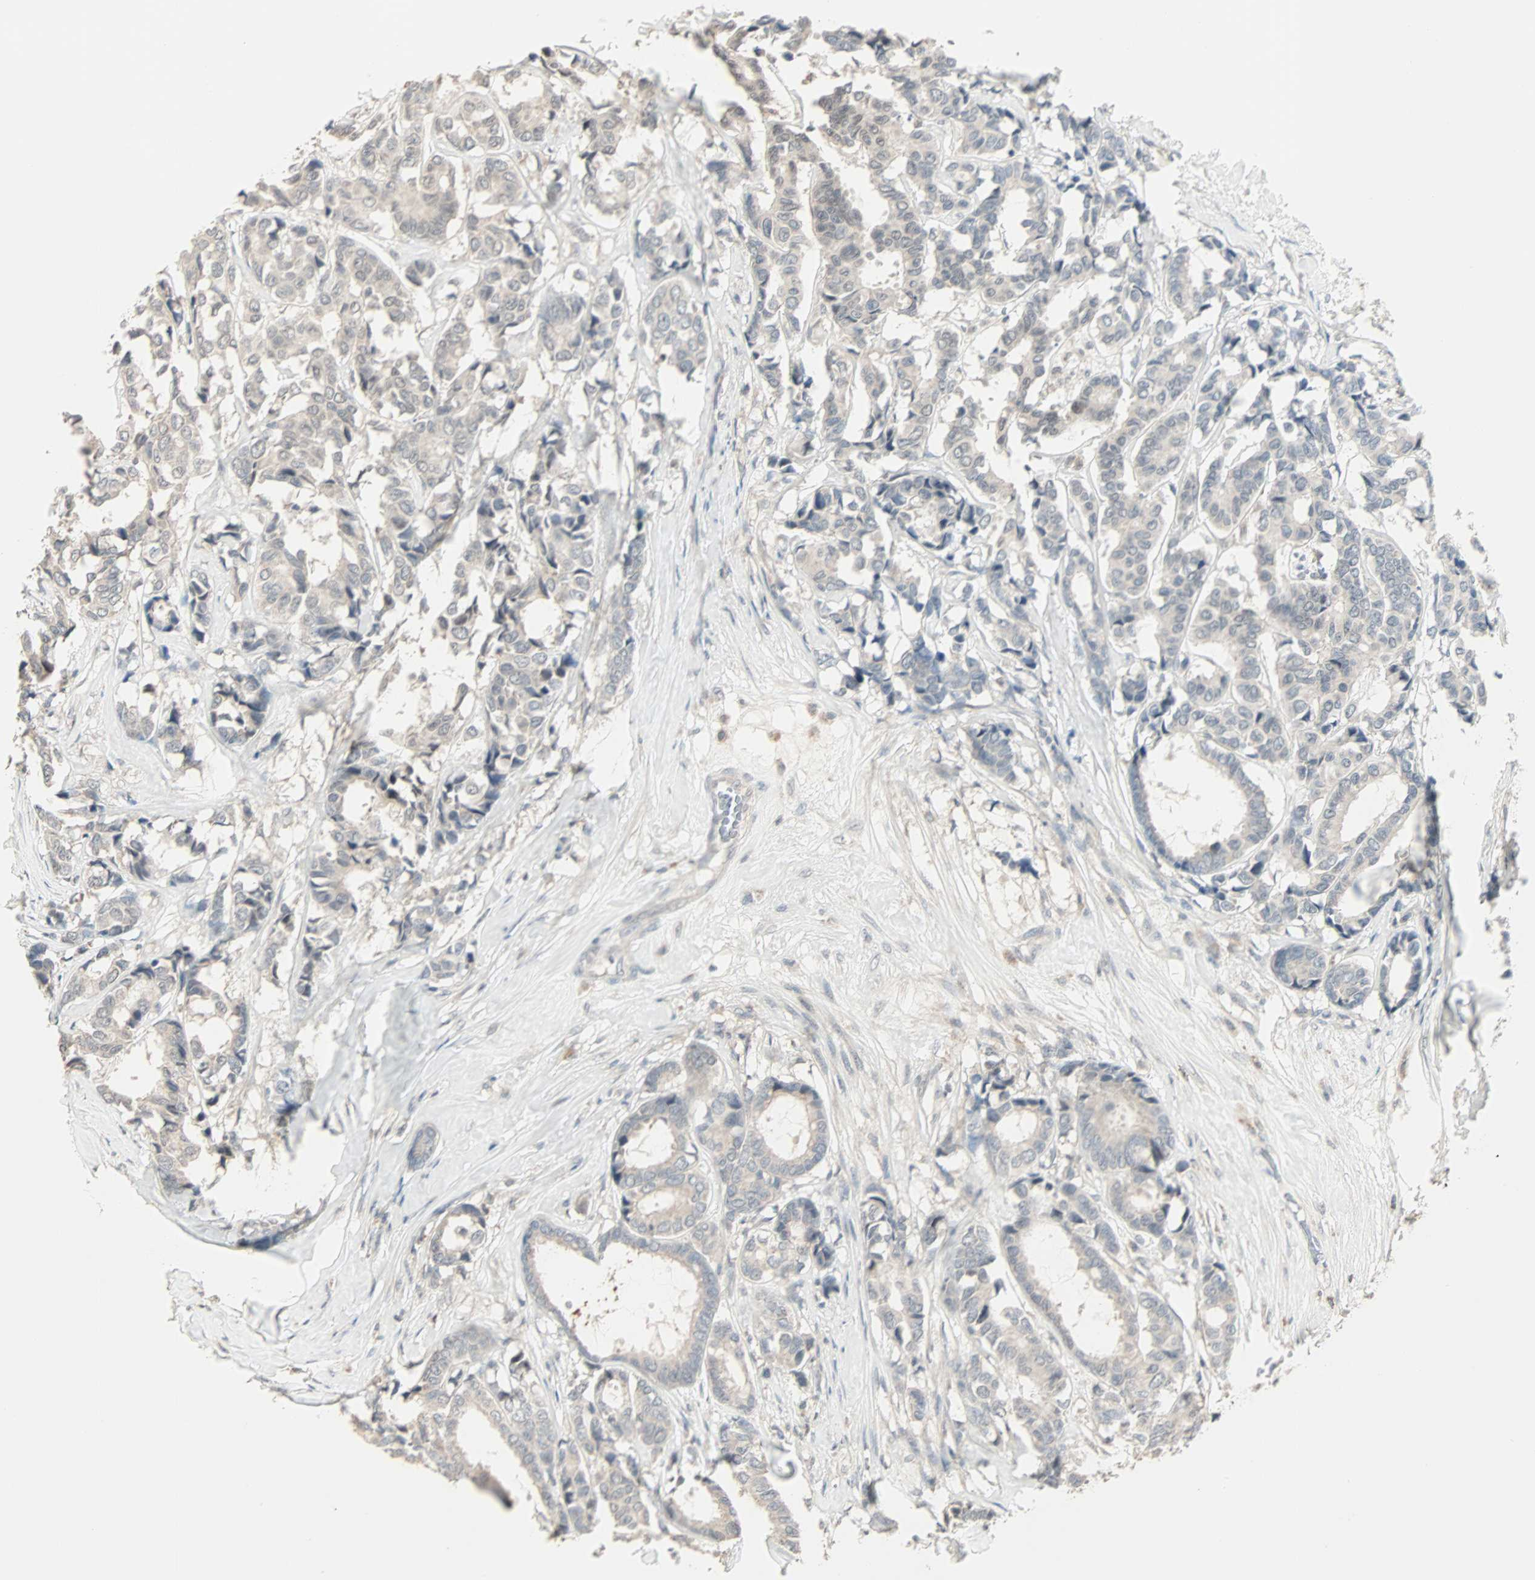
{"staining": {"intensity": "weak", "quantity": ">75%", "location": "cytoplasmic/membranous"}, "tissue": "breast cancer", "cell_type": "Tumor cells", "image_type": "cancer", "snomed": [{"axis": "morphology", "description": "Duct carcinoma"}, {"axis": "topography", "description": "Breast"}], "caption": "Breast infiltrating ductal carcinoma stained for a protein displays weak cytoplasmic/membranous positivity in tumor cells. The staining was performed using DAB (3,3'-diaminobenzidine) to visualize the protein expression in brown, while the nuclei were stained in blue with hematoxylin (Magnification: 20x).", "gene": "KDM4A", "patient": {"sex": "female", "age": 87}}